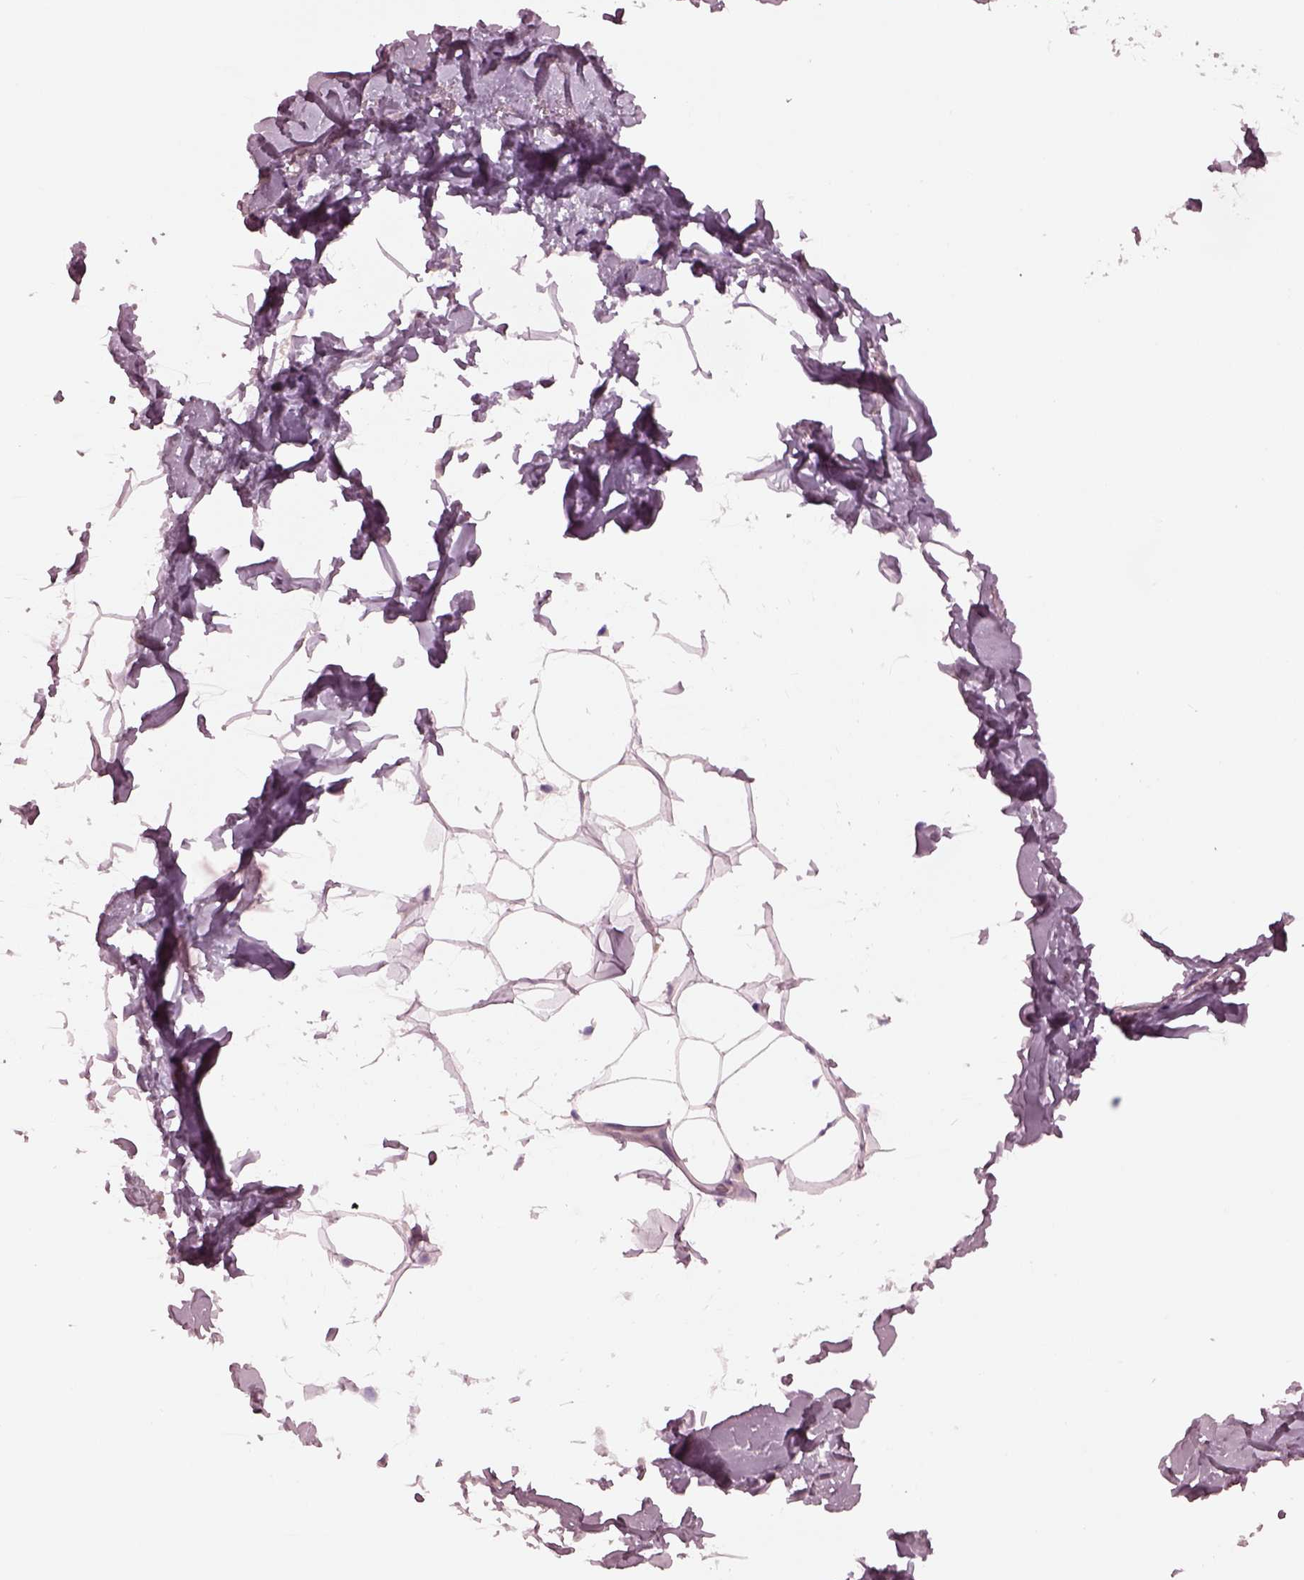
{"staining": {"intensity": "negative", "quantity": "none", "location": "none"}, "tissue": "breast", "cell_type": "Adipocytes", "image_type": "normal", "snomed": [{"axis": "morphology", "description": "Normal tissue, NOS"}, {"axis": "topography", "description": "Breast"}], "caption": "Photomicrograph shows no significant protein staining in adipocytes of unremarkable breast. (DAB (3,3'-diaminobenzidine) immunohistochemistry (IHC) with hematoxylin counter stain).", "gene": "GDF11", "patient": {"sex": "female", "age": 32}}